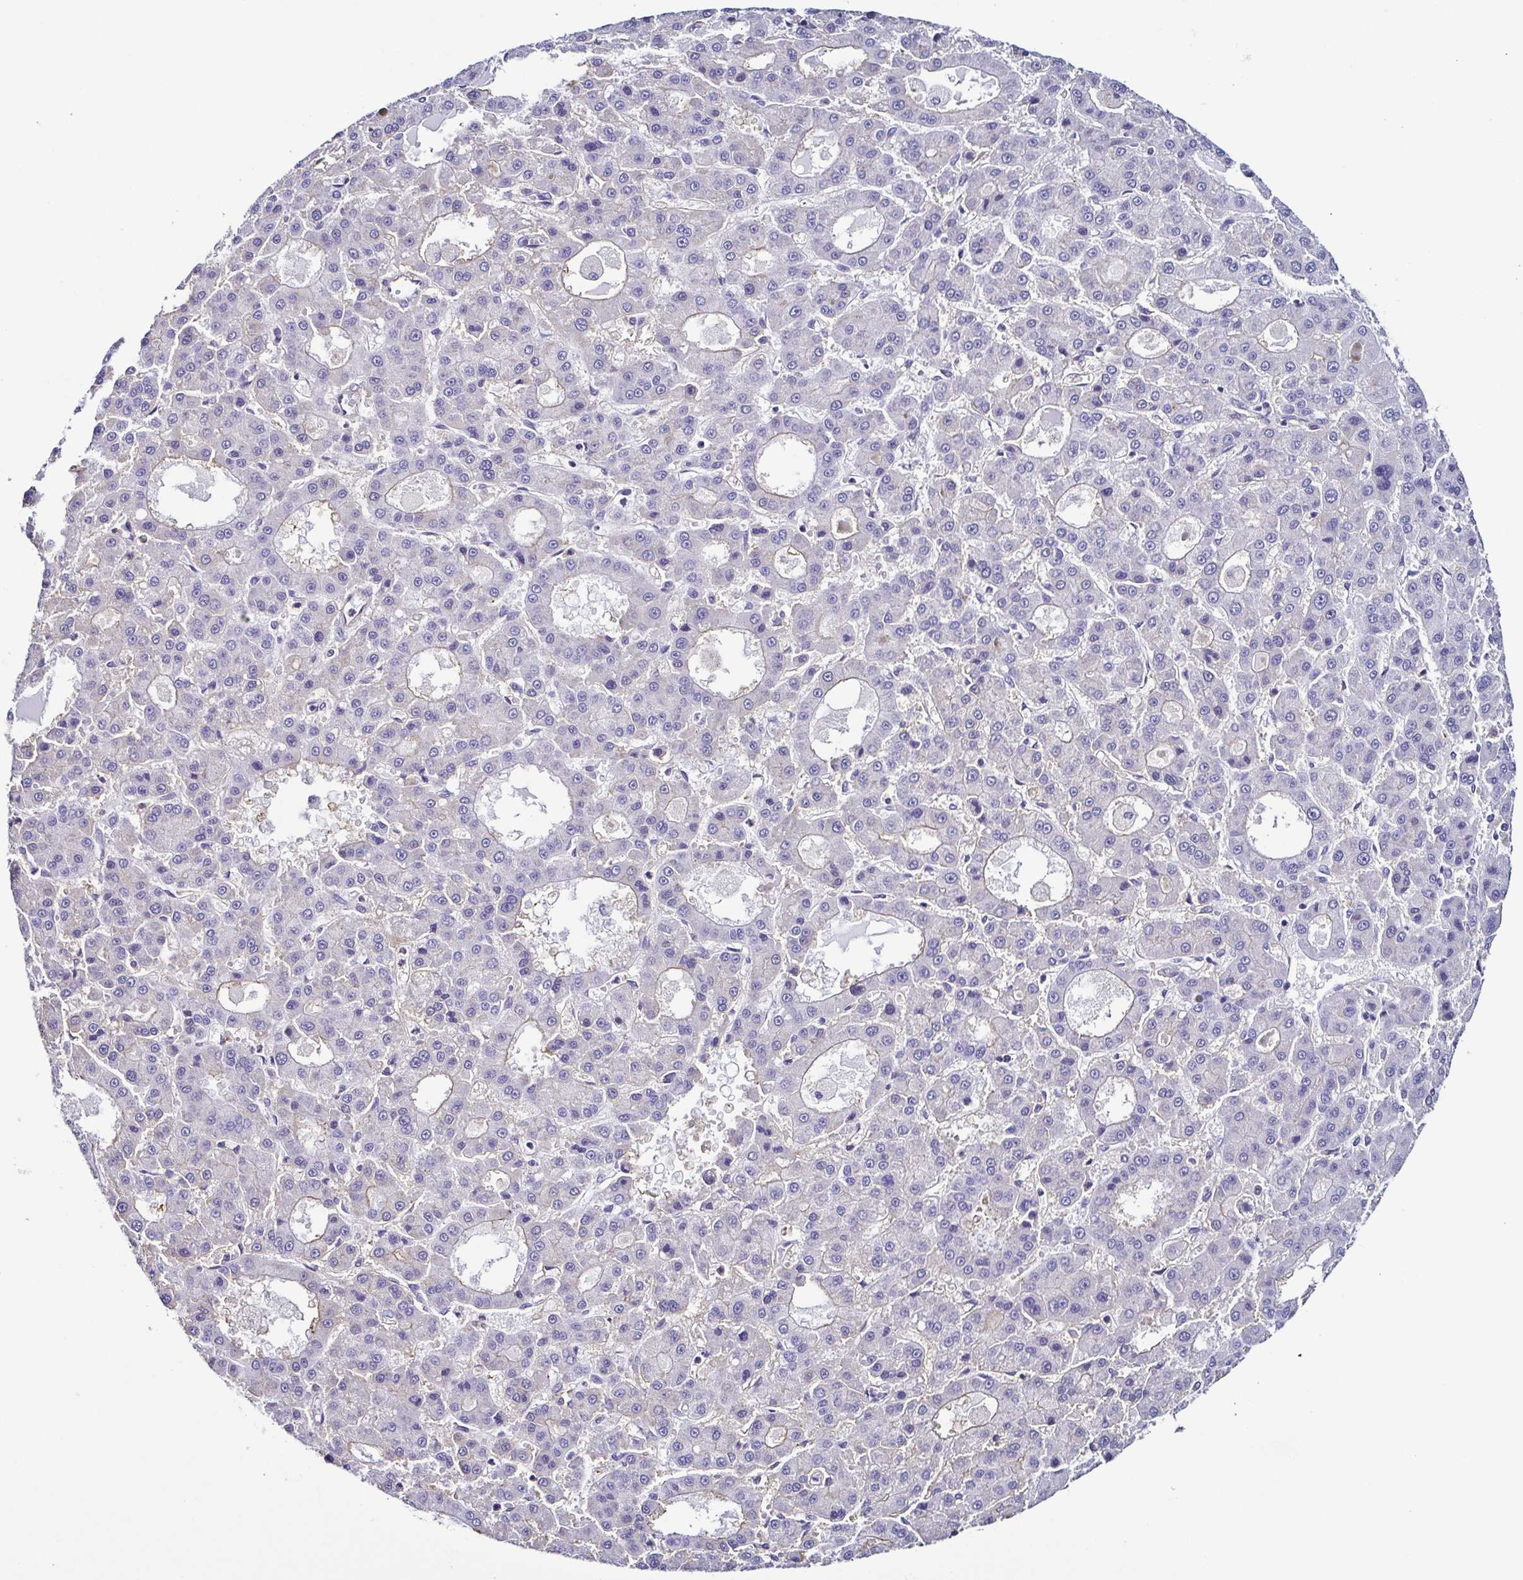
{"staining": {"intensity": "negative", "quantity": "none", "location": "none"}, "tissue": "liver cancer", "cell_type": "Tumor cells", "image_type": "cancer", "snomed": [{"axis": "morphology", "description": "Carcinoma, Hepatocellular, NOS"}, {"axis": "topography", "description": "Liver"}], "caption": "This is a histopathology image of immunohistochemistry staining of liver cancer (hepatocellular carcinoma), which shows no positivity in tumor cells. (Immunohistochemistry, brightfield microscopy, high magnification).", "gene": "TNNT2", "patient": {"sex": "male", "age": 70}}